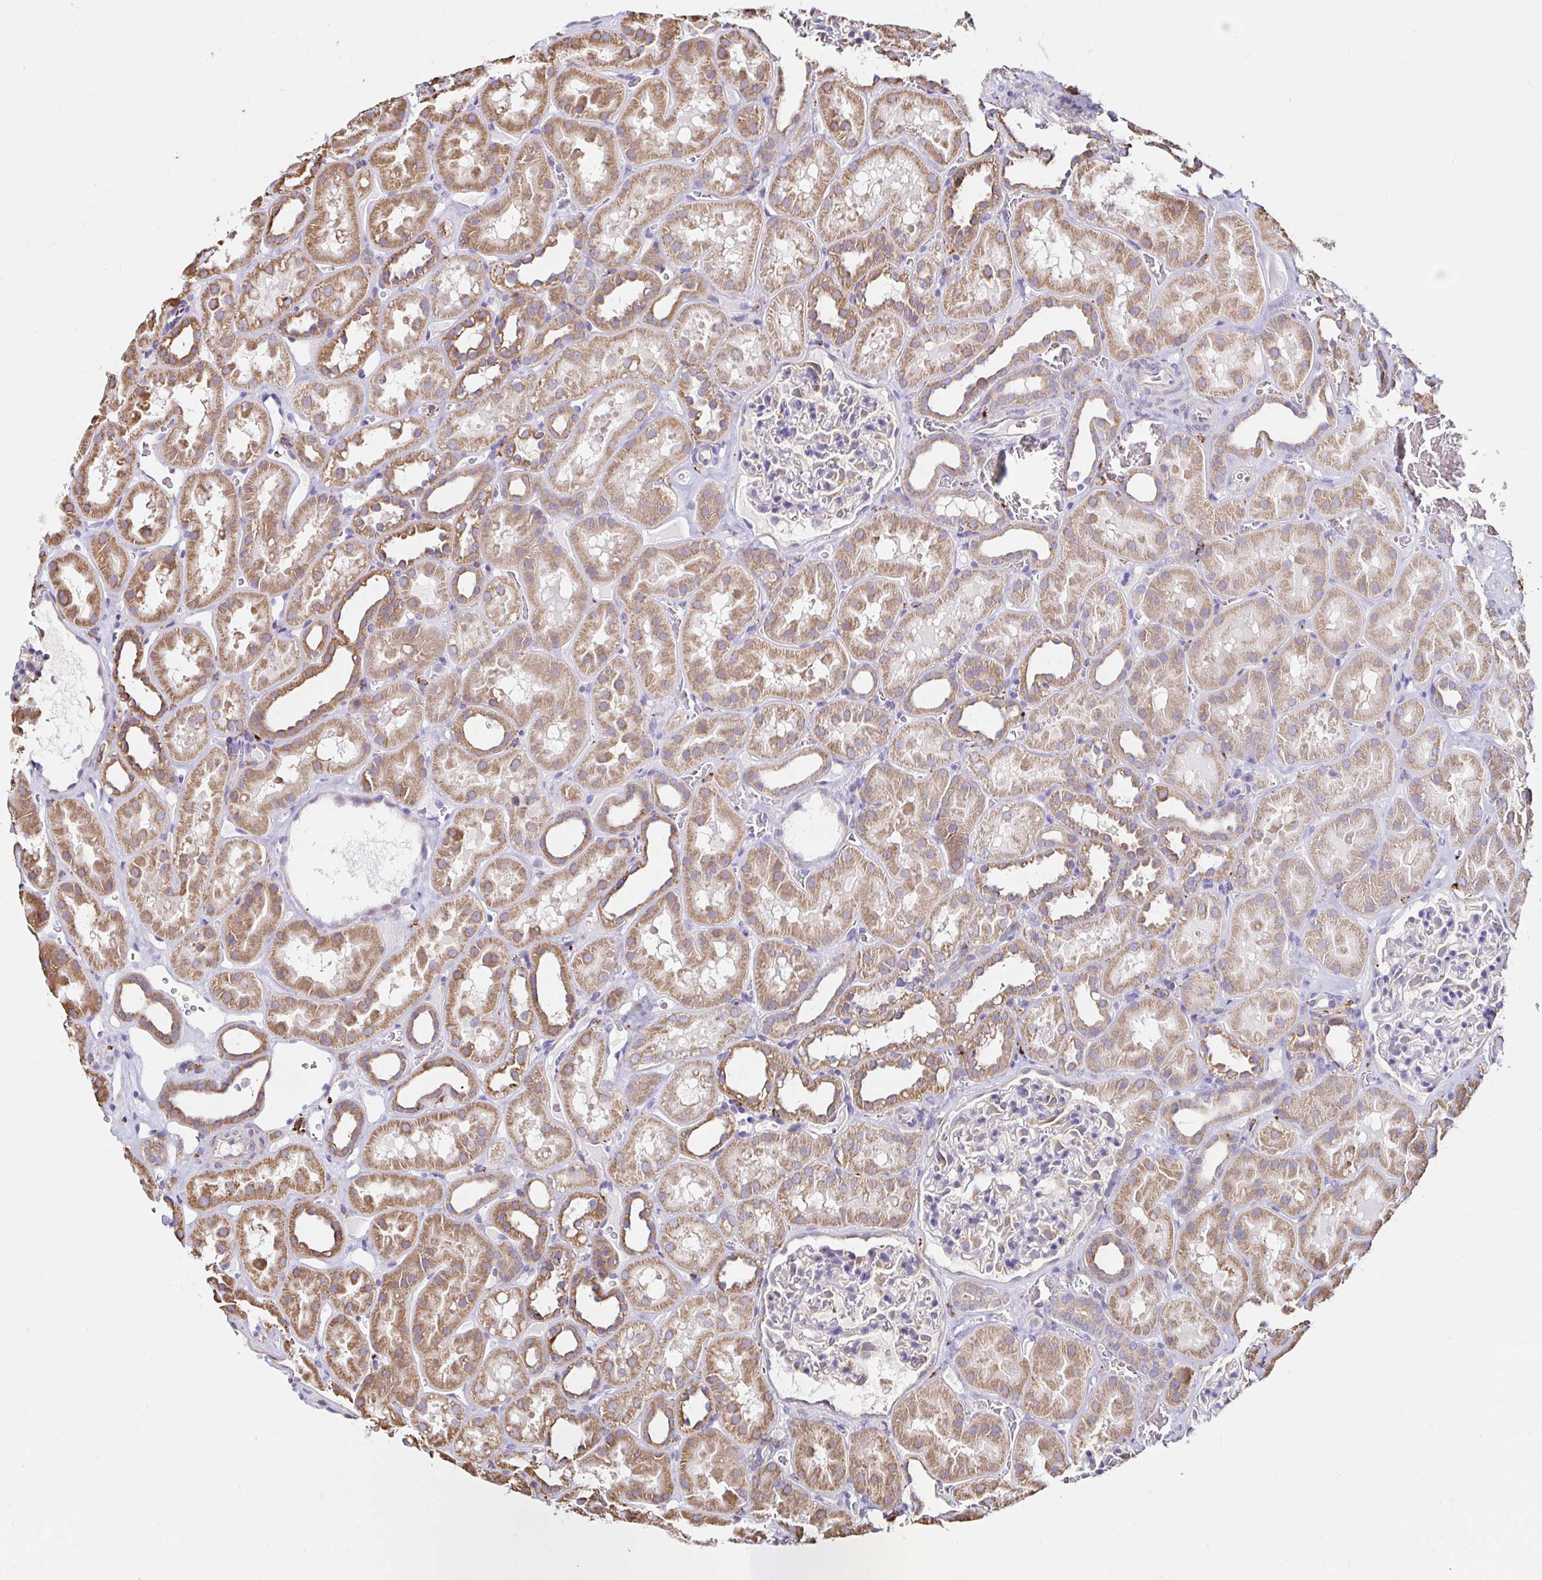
{"staining": {"intensity": "moderate", "quantity": "<25%", "location": "cytoplasmic/membranous"}, "tissue": "kidney", "cell_type": "Cells in glomeruli", "image_type": "normal", "snomed": [{"axis": "morphology", "description": "Normal tissue, NOS"}, {"axis": "topography", "description": "Kidney"}], "caption": "Immunohistochemical staining of unremarkable human kidney displays low levels of moderate cytoplasmic/membranous expression in approximately <25% of cells in glomeruli. Immunohistochemistry stains the protein in brown and the nuclei are stained blue.", "gene": "MSR1", "patient": {"sex": "female", "age": 41}}